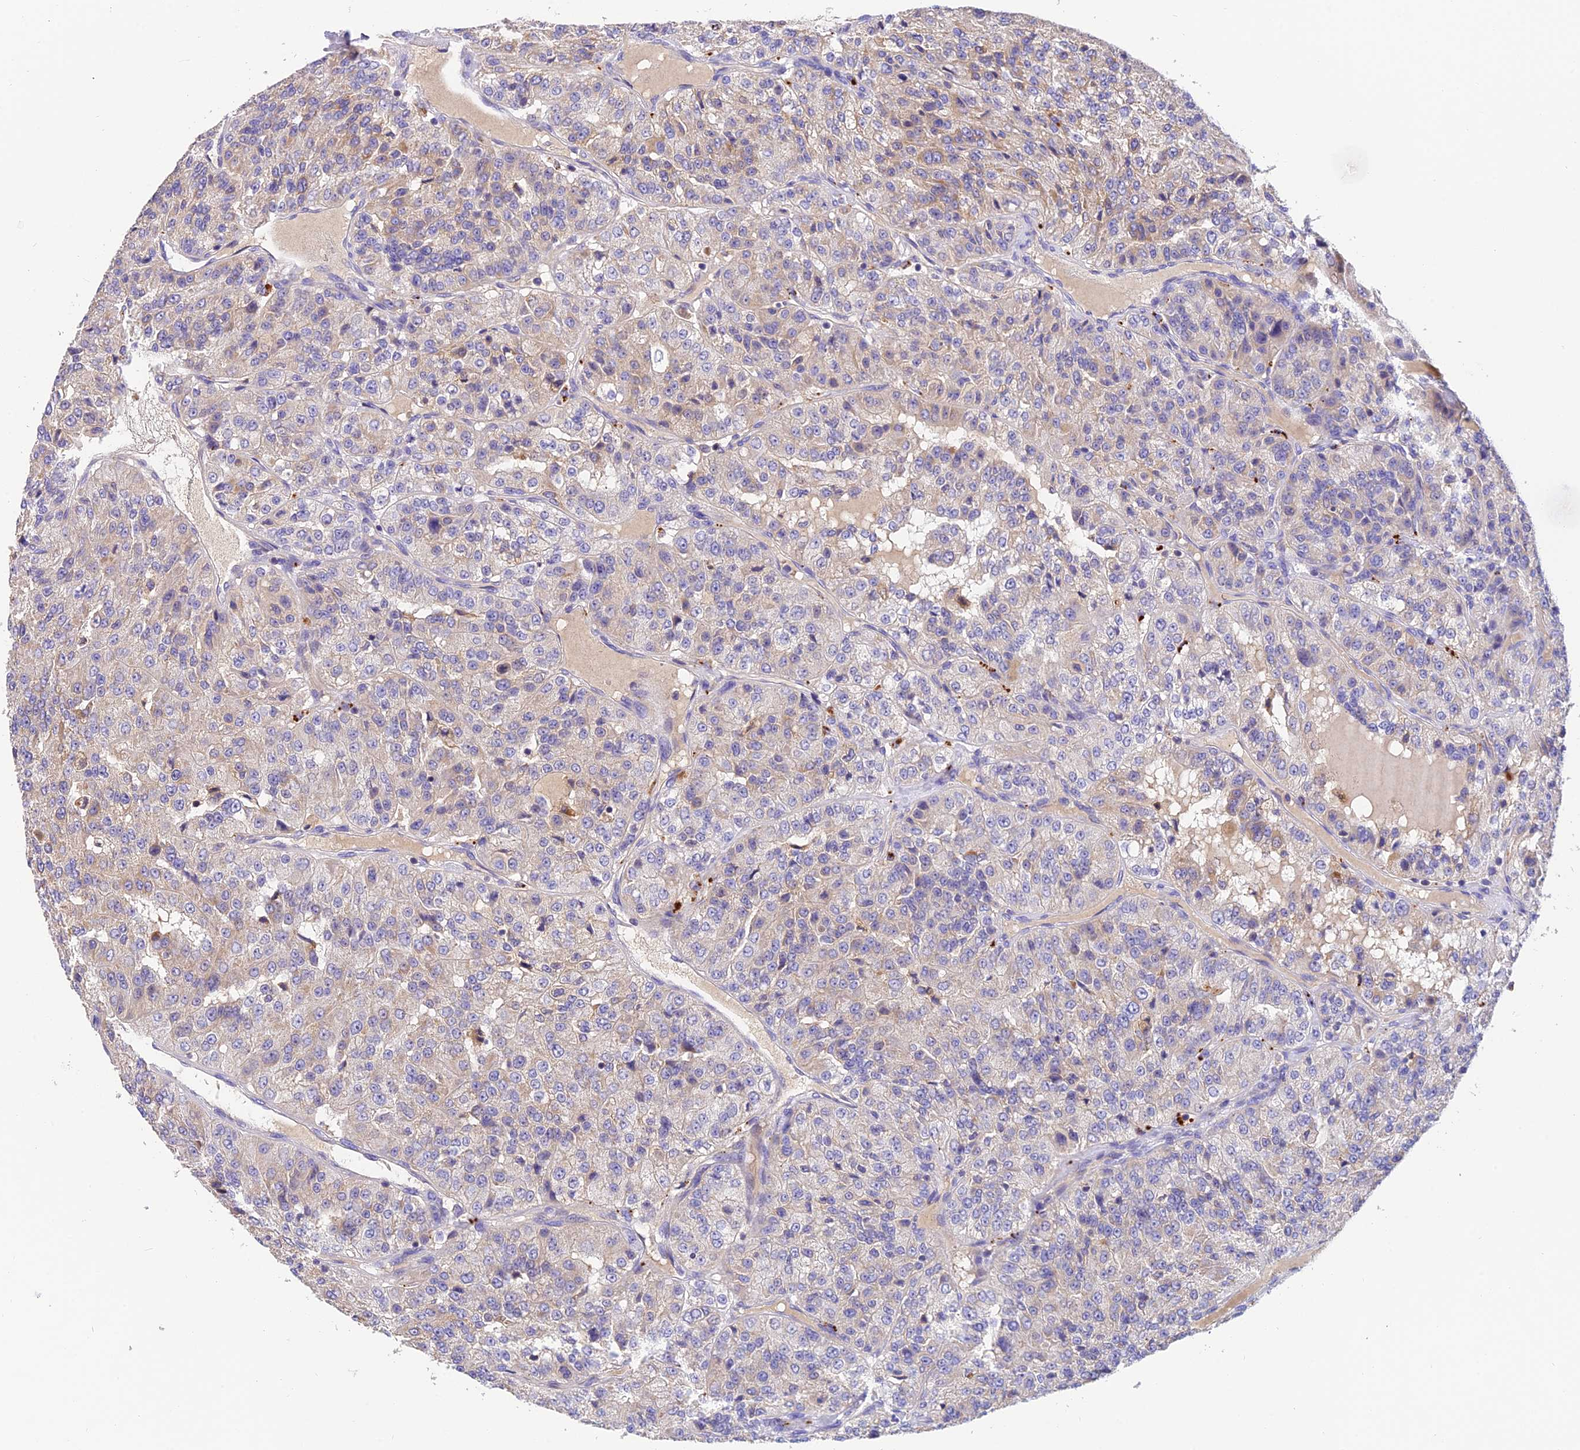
{"staining": {"intensity": "weak", "quantity": "<25%", "location": "cytoplasmic/membranous"}, "tissue": "renal cancer", "cell_type": "Tumor cells", "image_type": "cancer", "snomed": [{"axis": "morphology", "description": "Adenocarcinoma, NOS"}, {"axis": "topography", "description": "Kidney"}], "caption": "The image reveals no significant positivity in tumor cells of renal adenocarcinoma.", "gene": "LPXN", "patient": {"sex": "female", "age": 63}}